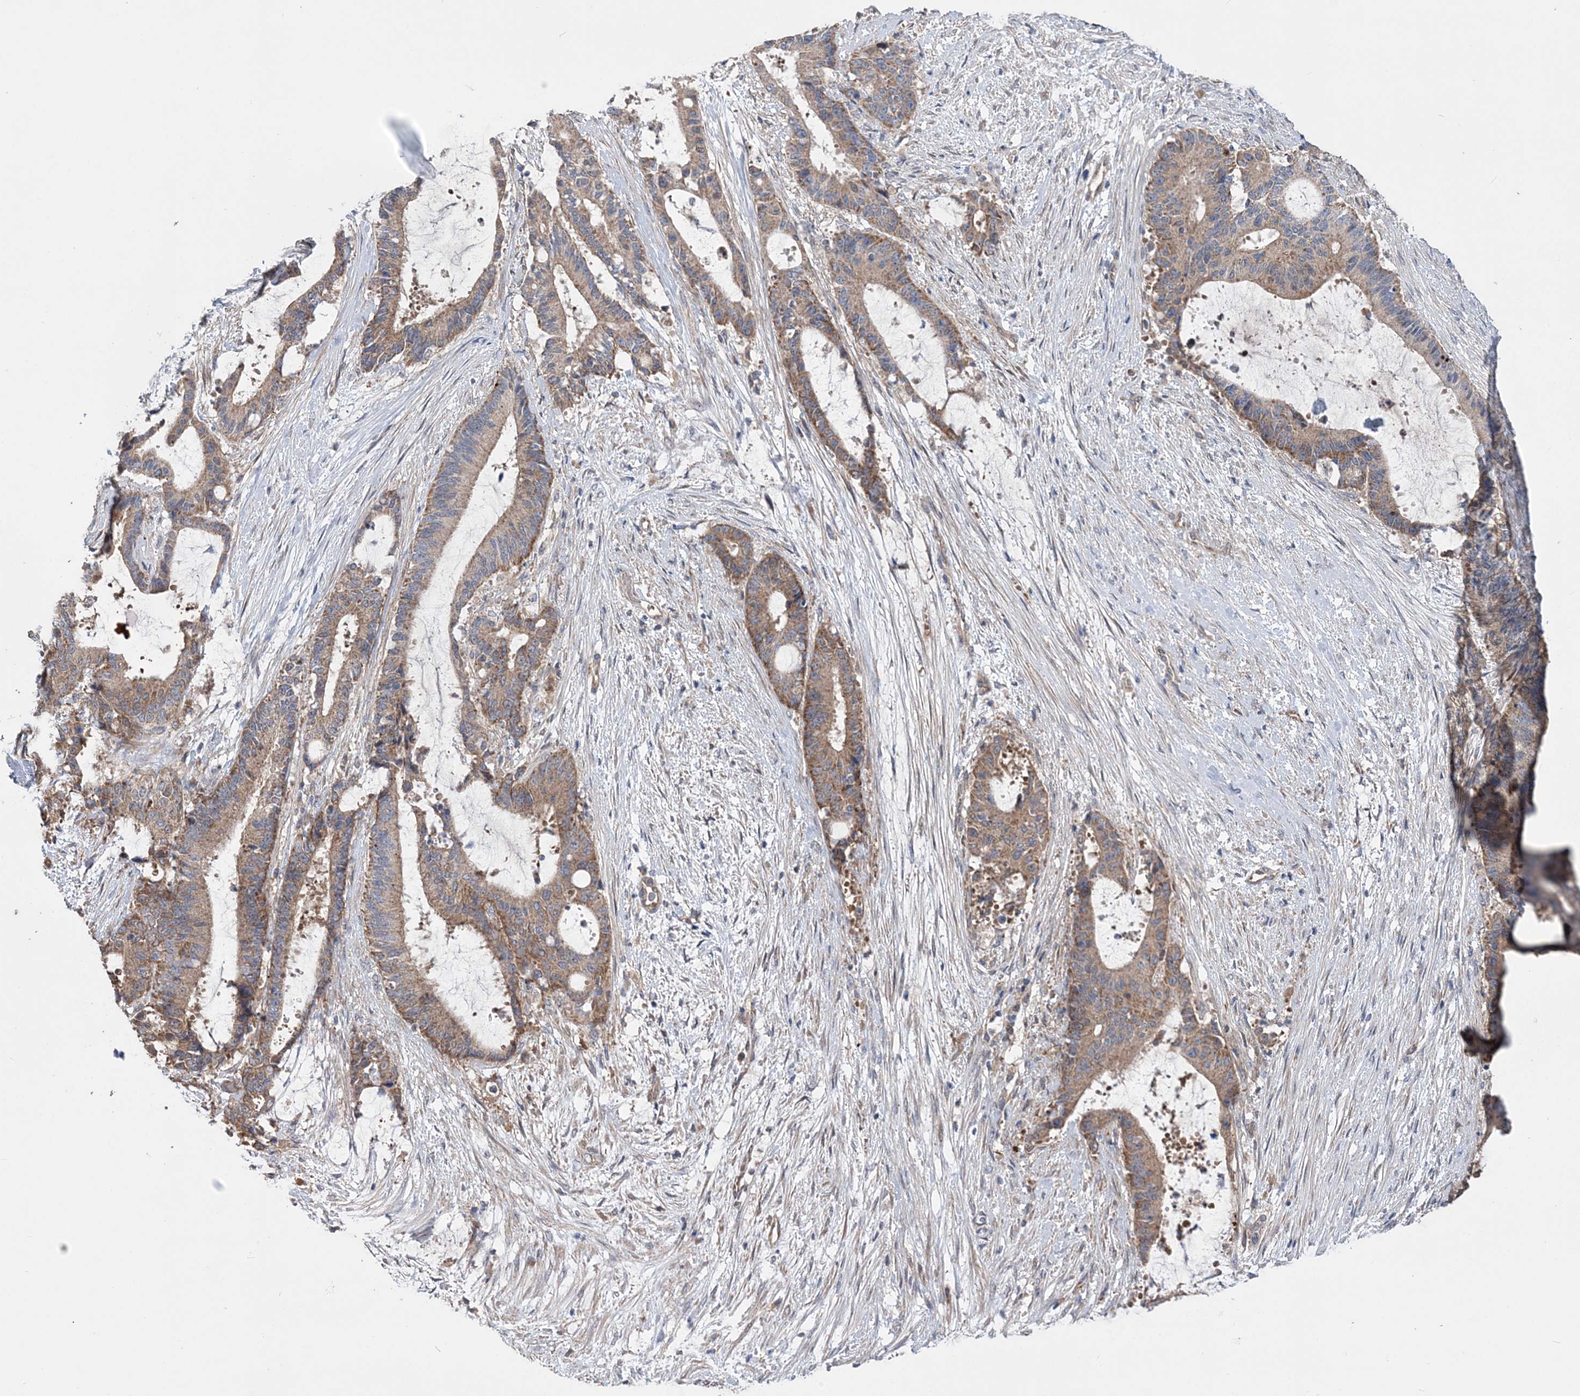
{"staining": {"intensity": "moderate", "quantity": ">75%", "location": "cytoplasmic/membranous"}, "tissue": "liver cancer", "cell_type": "Tumor cells", "image_type": "cancer", "snomed": [{"axis": "morphology", "description": "Normal tissue, NOS"}, {"axis": "morphology", "description": "Cholangiocarcinoma"}, {"axis": "topography", "description": "Liver"}, {"axis": "topography", "description": "Peripheral nerve tissue"}], "caption": "Immunohistochemistry of human cholangiocarcinoma (liver) exhibits medium levels of moderate cytoplasmic/membranous staining in about >75% of tumor cells.", "gene": "MTRF1L", "patient": {"sex": "female", "age": 73}}